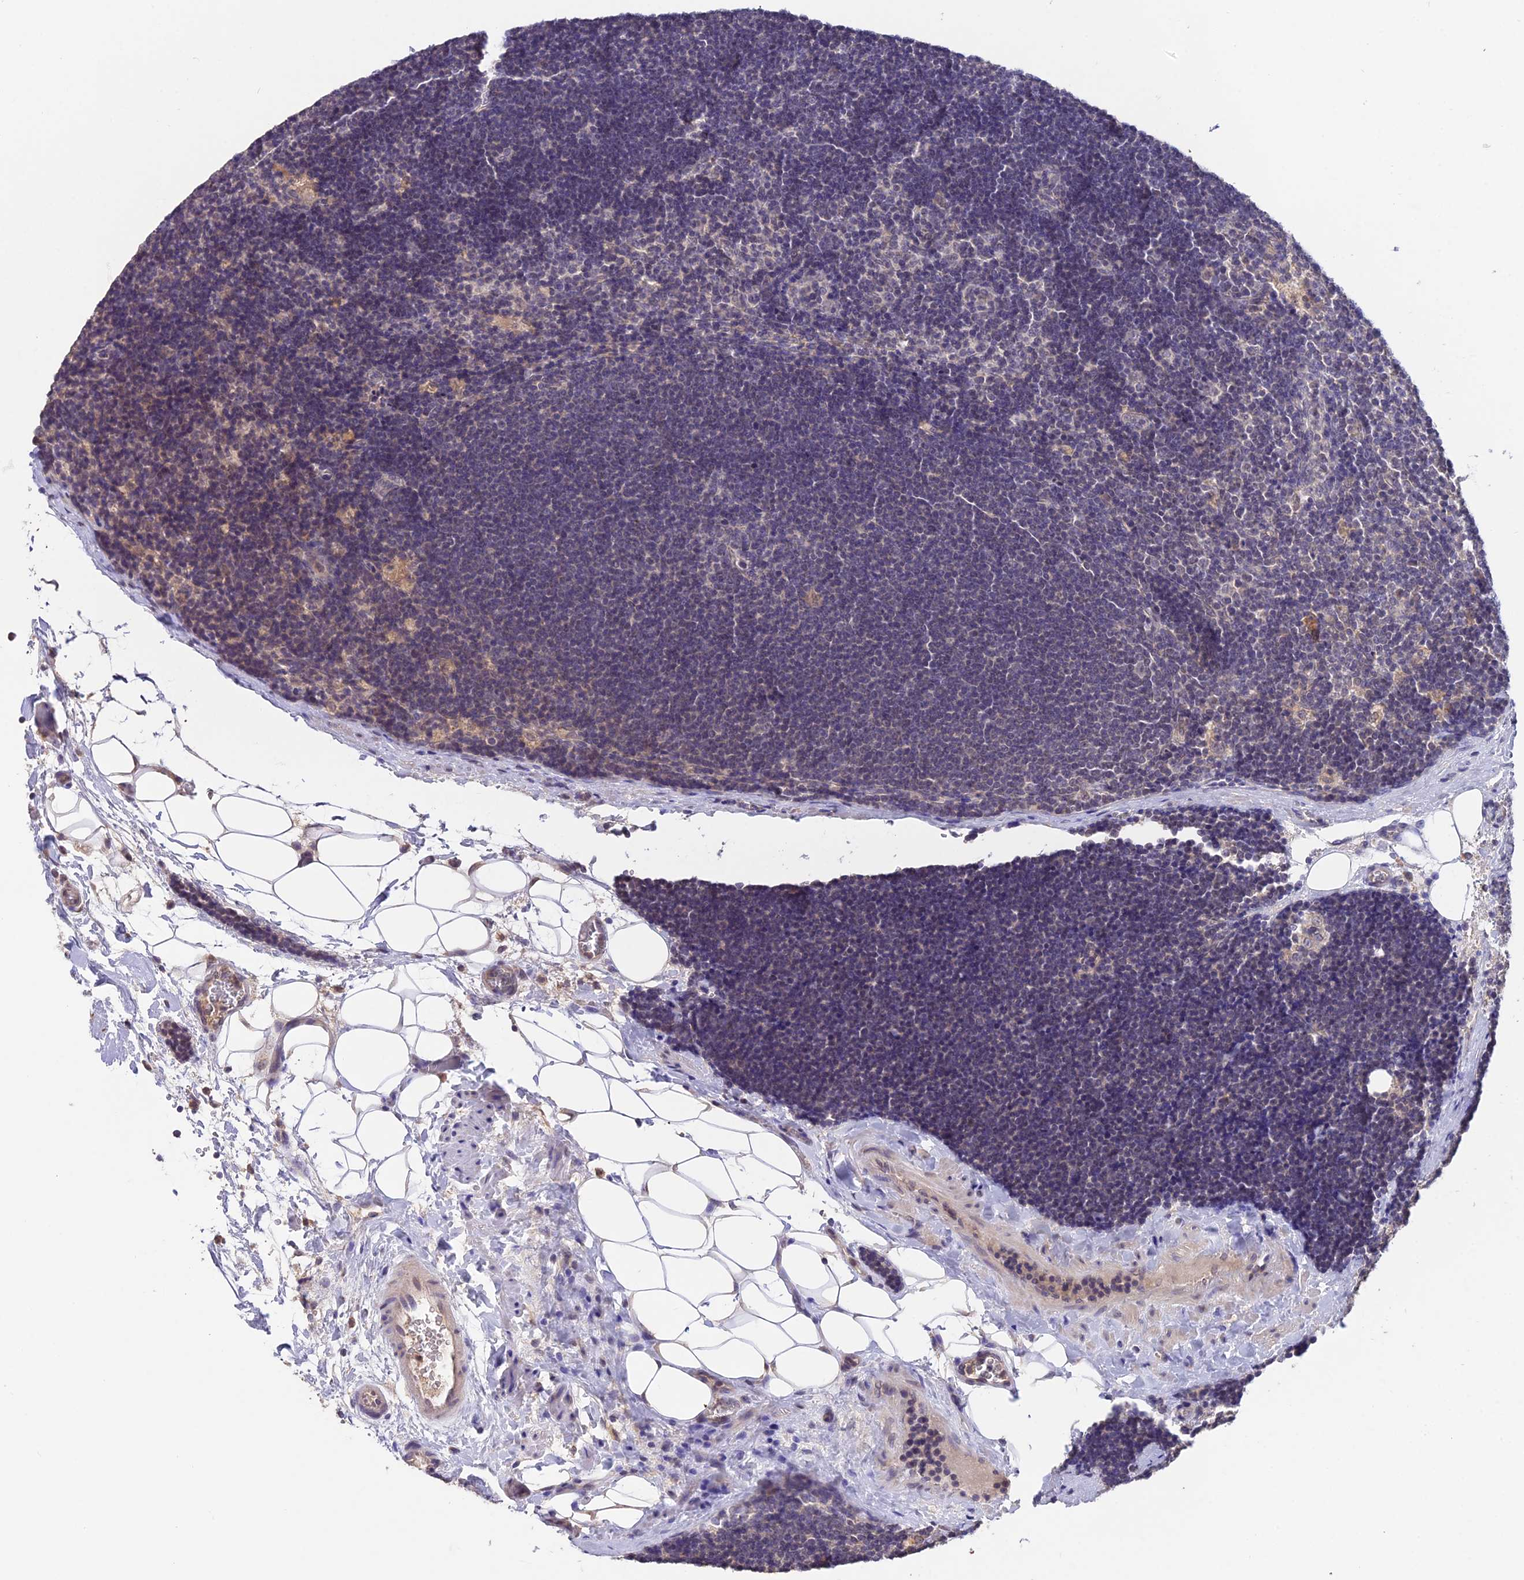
{"staining": {"intensity": "negative", "quantity": "none", "location": "none"}, "tissue": "lymph node", "cell_type": "Germinal center cells", "image_type": "normal", "snomed": [{"axis": "morphology", "description": "Normal tissue, NOS"}, {"axis": "topography", "description": "Lymph node"}], "caption": "An image of lymph node stained for a protein exhibits no brown staining in germinal center cells.", "gene": "PGK1", "patient": {"sex": "male", "age": 24}}